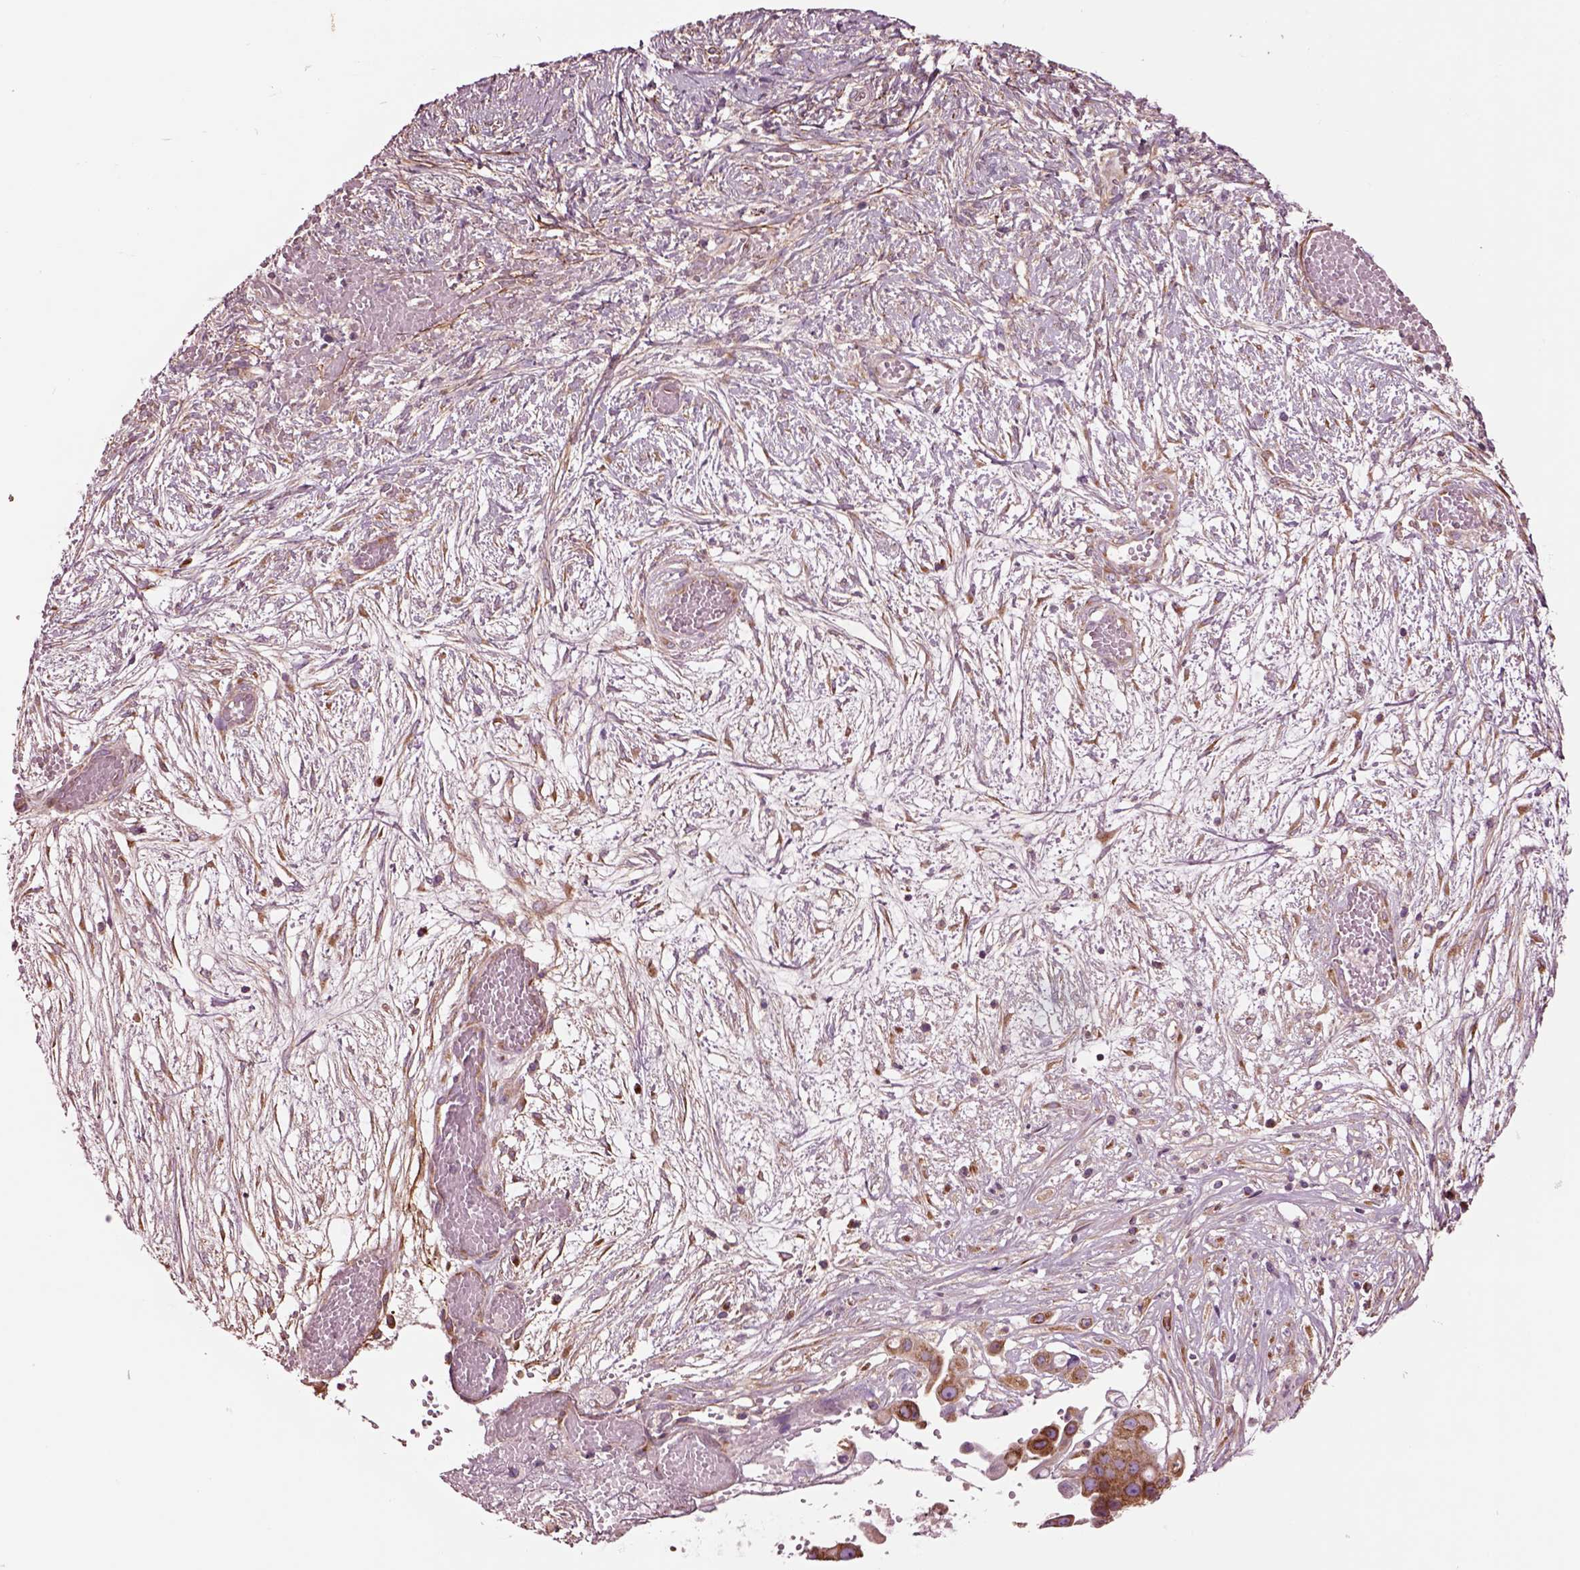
{"staining": {"intensity": "strong", "quantity": ">75%", "location": "cytoplasmic/membranous"}, "tissue": "ovarian cancer", "cell_type": "Tumor cells", "image_type": "cancer", "snomed": [{"axis": "morphology", "description": "Cystadenocarcinoma, serous, NOS"}, {"axis": "topography", "description": "Ovary"}], "caption": "Ovarian cancer (serous cystadenocarcinoma) stained with a protein marker demonstrates strong staining in tumor cells.", "gene": "SEC23A", "patient": {"sex": "female", "age": 56}}